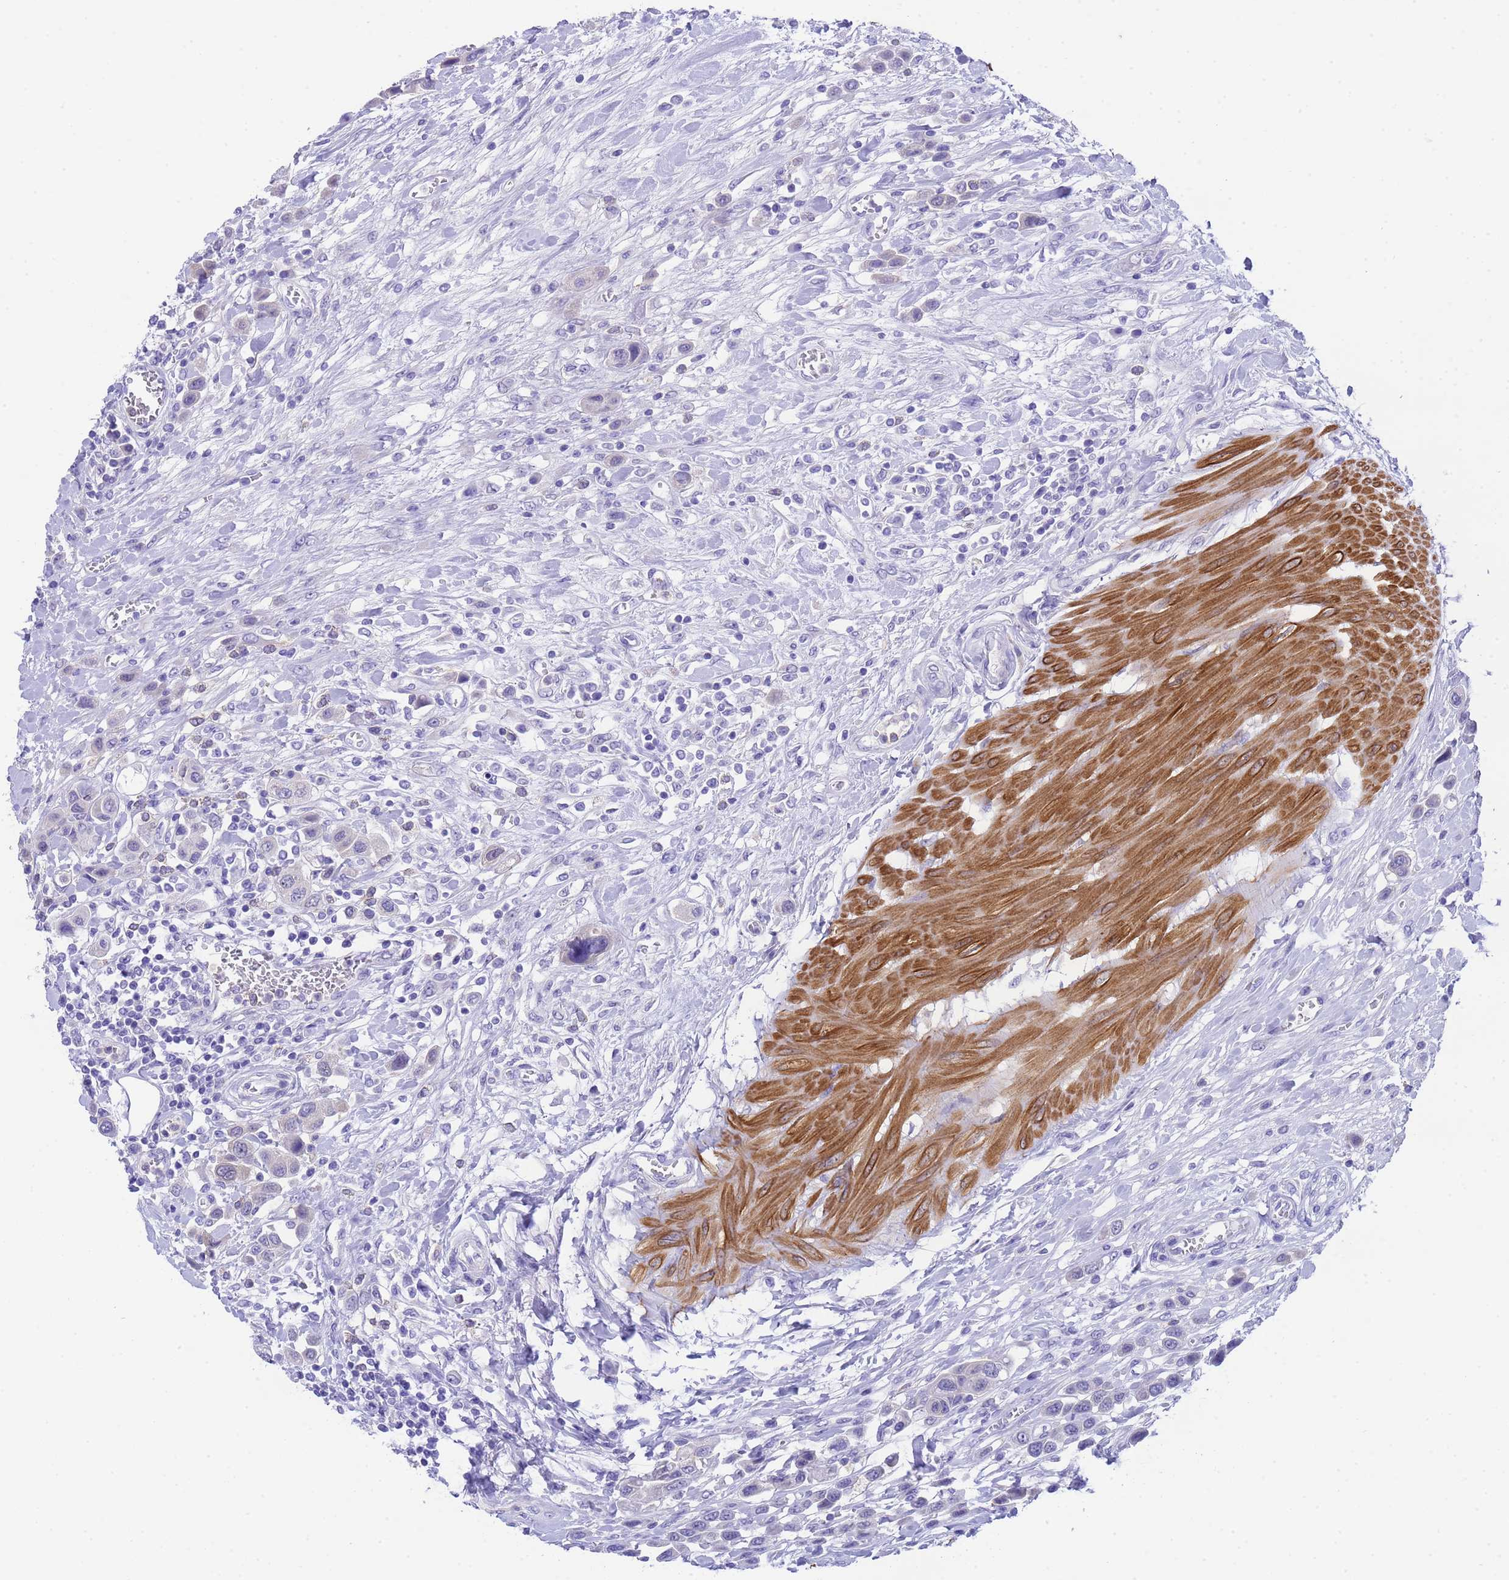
{"staining": {"intensity": "negative", "quantity": "none", "location": "none"}, "tissue": "urothelial cancer", "cell_type": "Tumor cells", "image_type": "cancer", "snomed": [{"axis": "morphology", "description": "Urothelial carcinoma, High grade"}, {"axis": "topography", "description": "Urinary bladder"}], "caption": "An immunohistochemistry (IHC) image of urothelial carcinoma (high-grade) is shown. There is no staining in tumor cells of urothelial carcinoma (high-grade).", "gene": "USP38", "patient": {"sex": "male", "age": 50}}